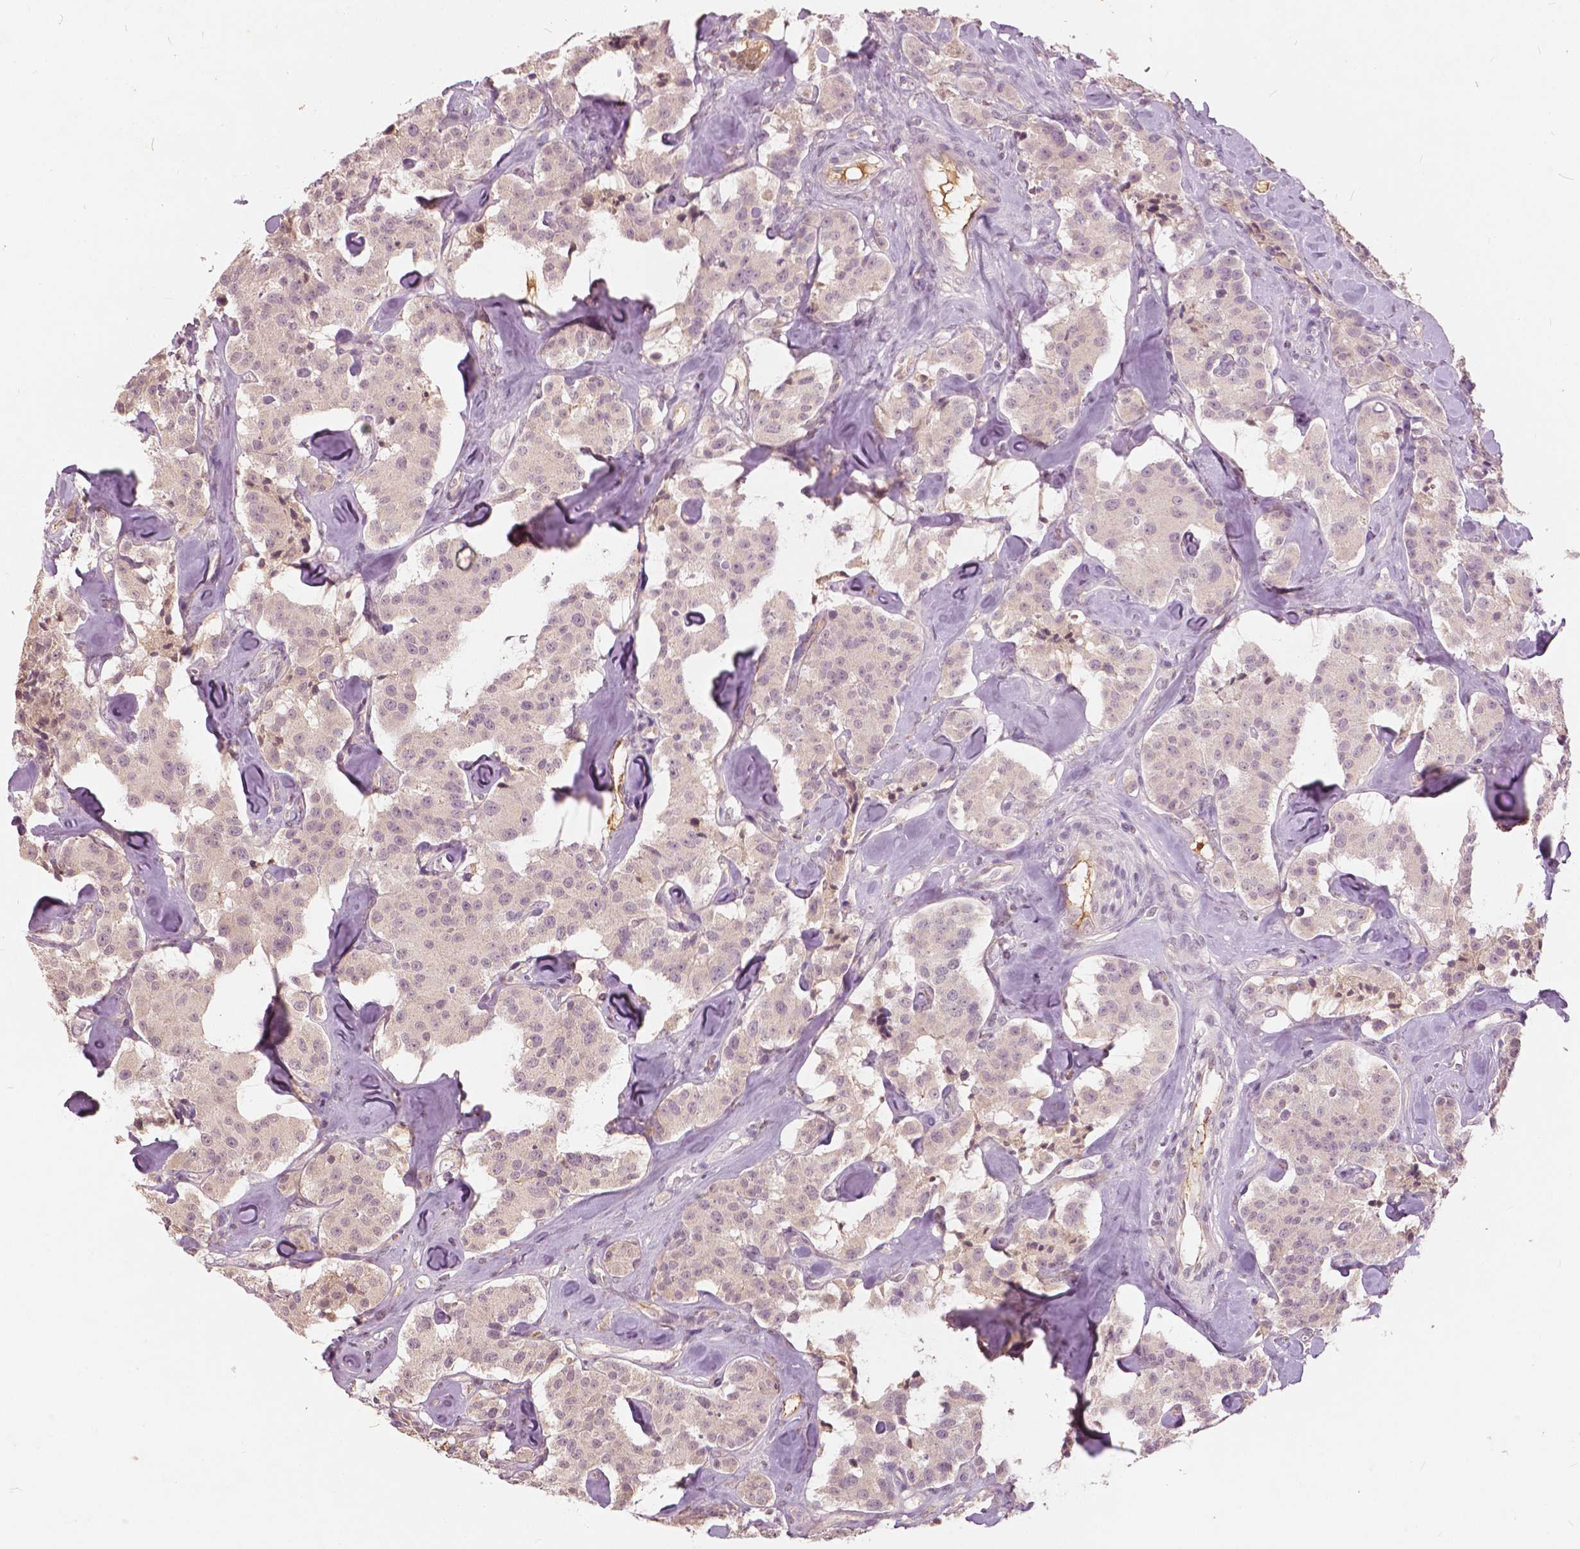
{"staining": {"intensity": "negative", "quantity": "none", "location": "none"}, "tissue": "carcinoid", "cell_type": "Tumor cells", "image_type": "cancer", "snomed": [{"axis": "morphology", "description": "Carcinoid, malignant, NOS"}, {"axis": "topography", "description": "Pancreas"}], "caption": "Tumor cells show no significant expression in carcinoid.", "gene": "ANGPTL4", "patient": {"sex": "male", "age": 41}}